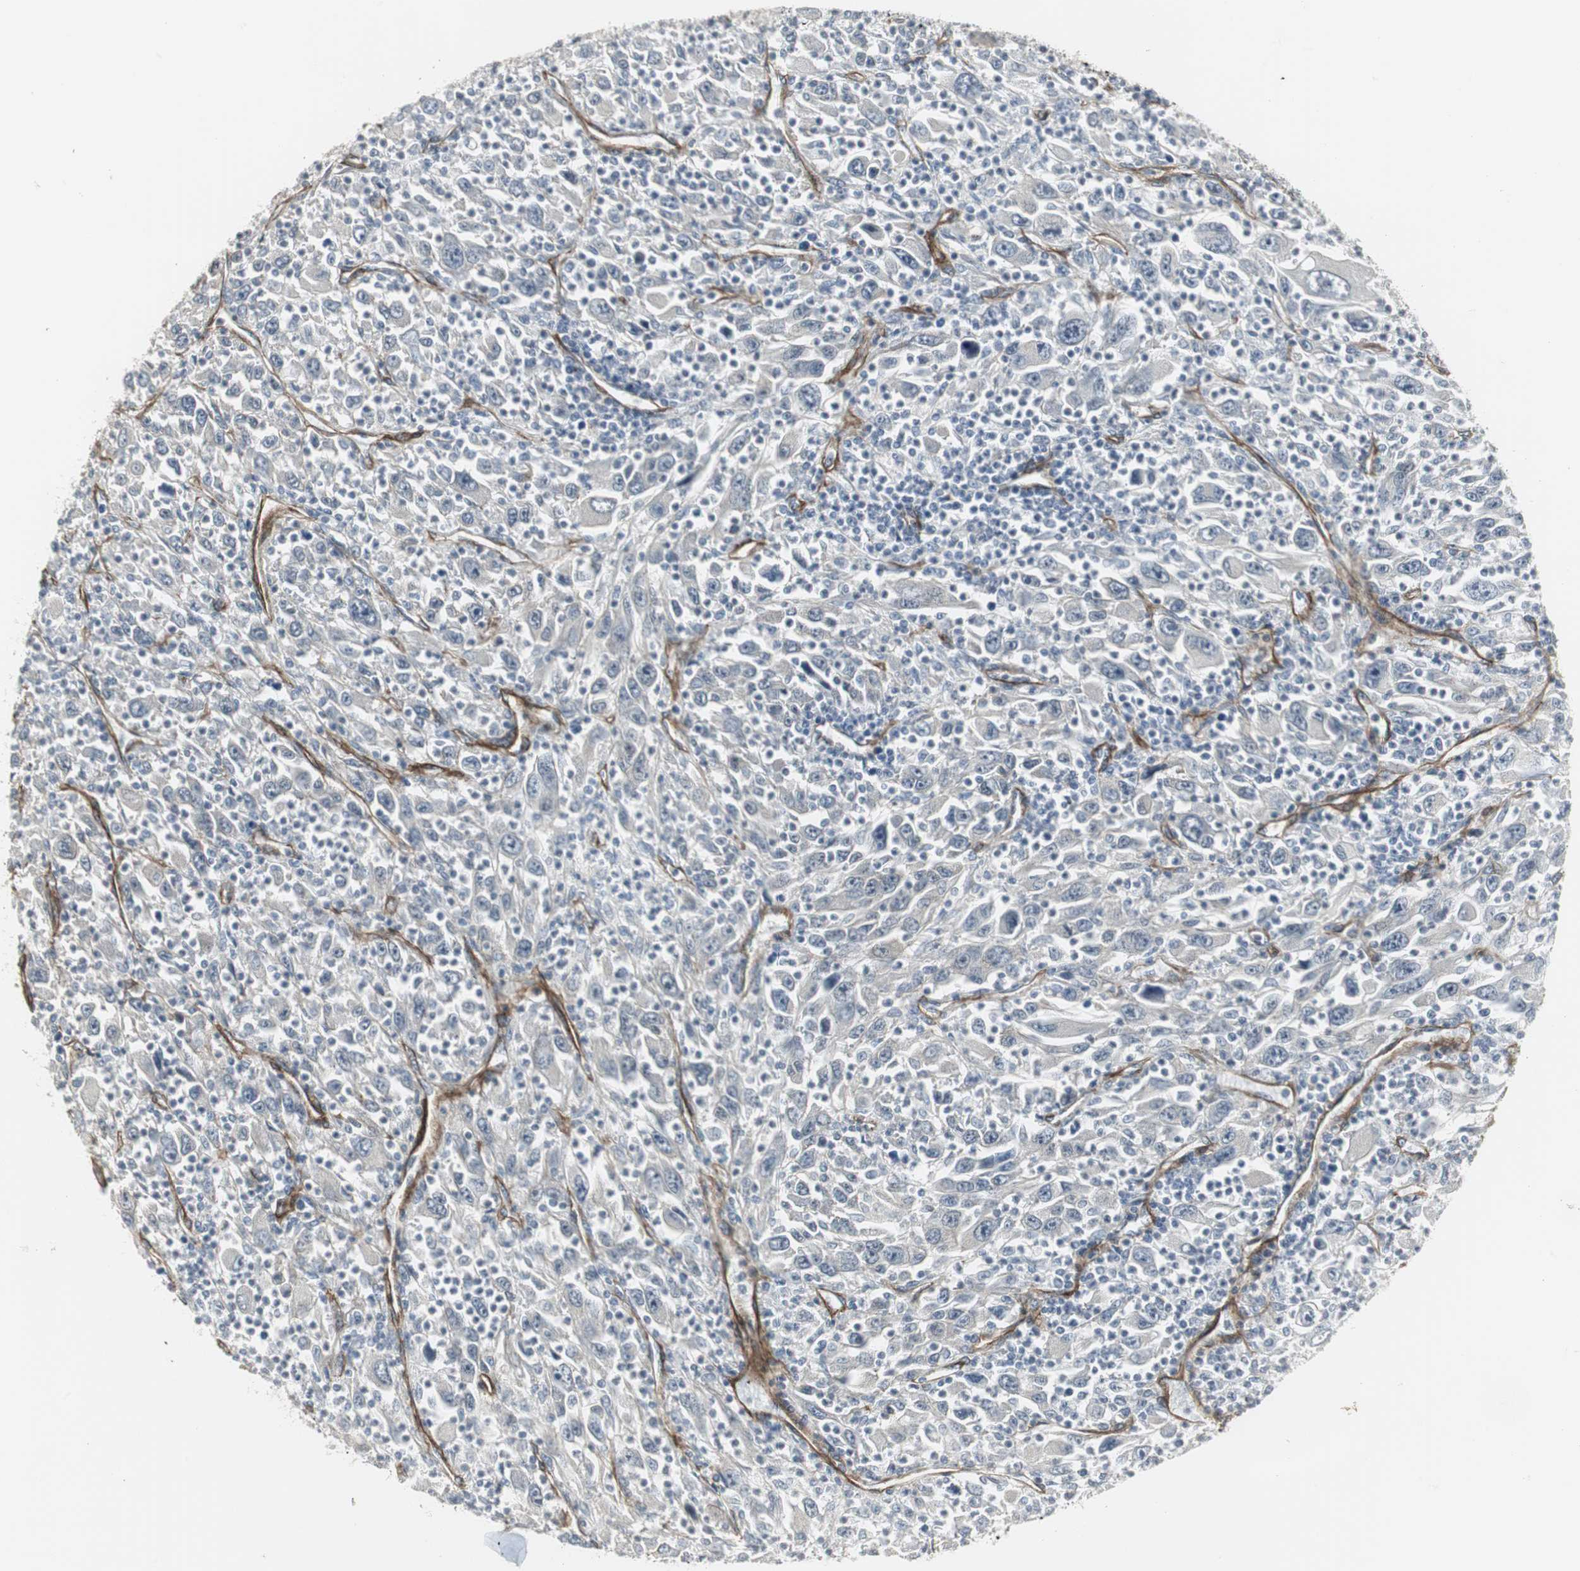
{"staining": {"intensity": "negative", "quantity": "none", "location": "none"}, "tissue": "melanoma", "cell_type": "Tumor cells", "image_type": "cancer", "snomed": [{"axis": "morphology", "description": "Malignant melanoma, Metastatic site"}, {"axis": "topography", "description": "Skin"}], "caption": "Immunohistochemistry (IHC) of human malignant melanoma (metastatic site) shows no staining in tumor cells.", "gene": "SCYL3", "patient": {"sex": "female", "age": 56}}